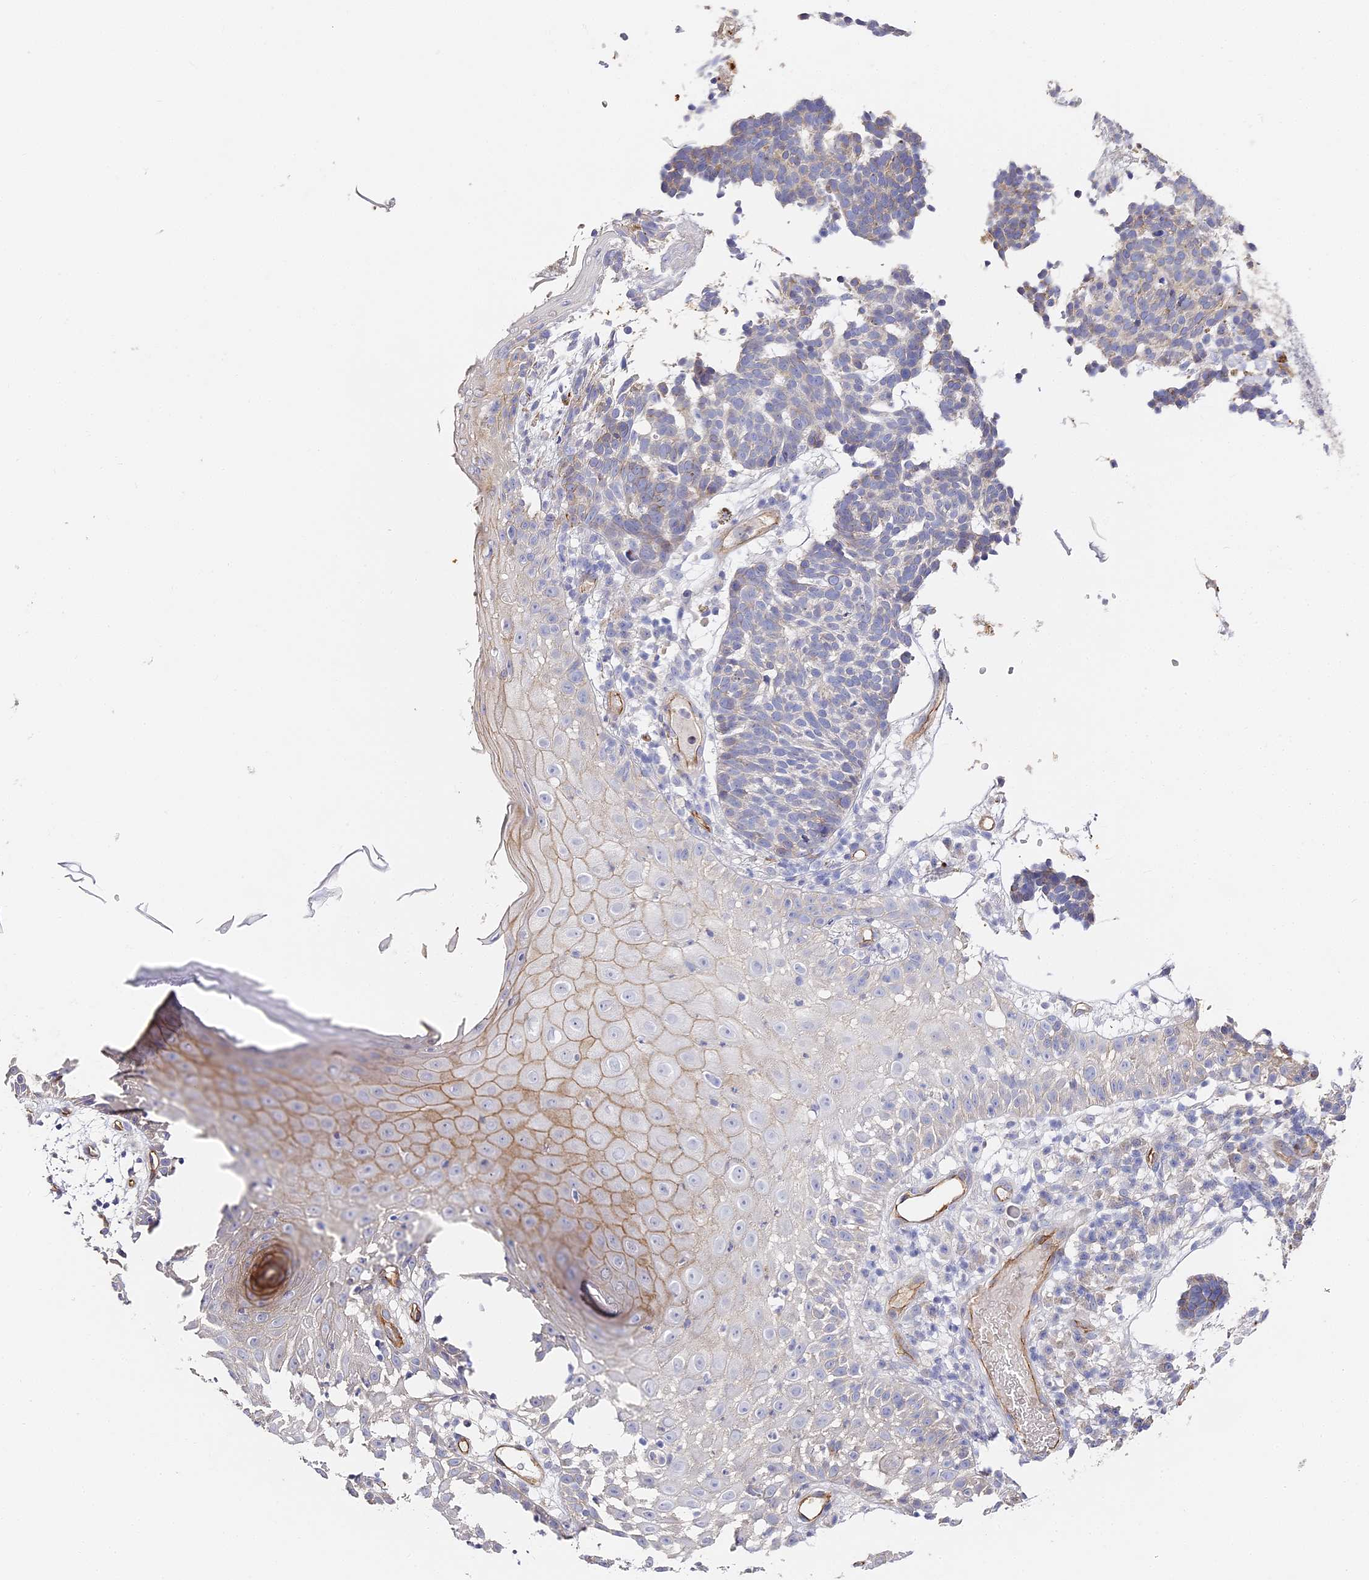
{"staining": {"intensity": "negative", "quantity": "none", "location": "none"}, "tissue": "skin cancer", "cell_type": "Tumor cells", "image_type": "cancer", "snomed": [{"axis": "morphology", "description": "Basal cell carcinoma"}, {"axis": "topography", "description": "Skin"}], "caption": "Human basal cell carcinoma (skin) stained for a protein using IHC displays no expression in tumor cells.", "gene": "CCDC30", "patient": {"sex": "male", "age": 85}}